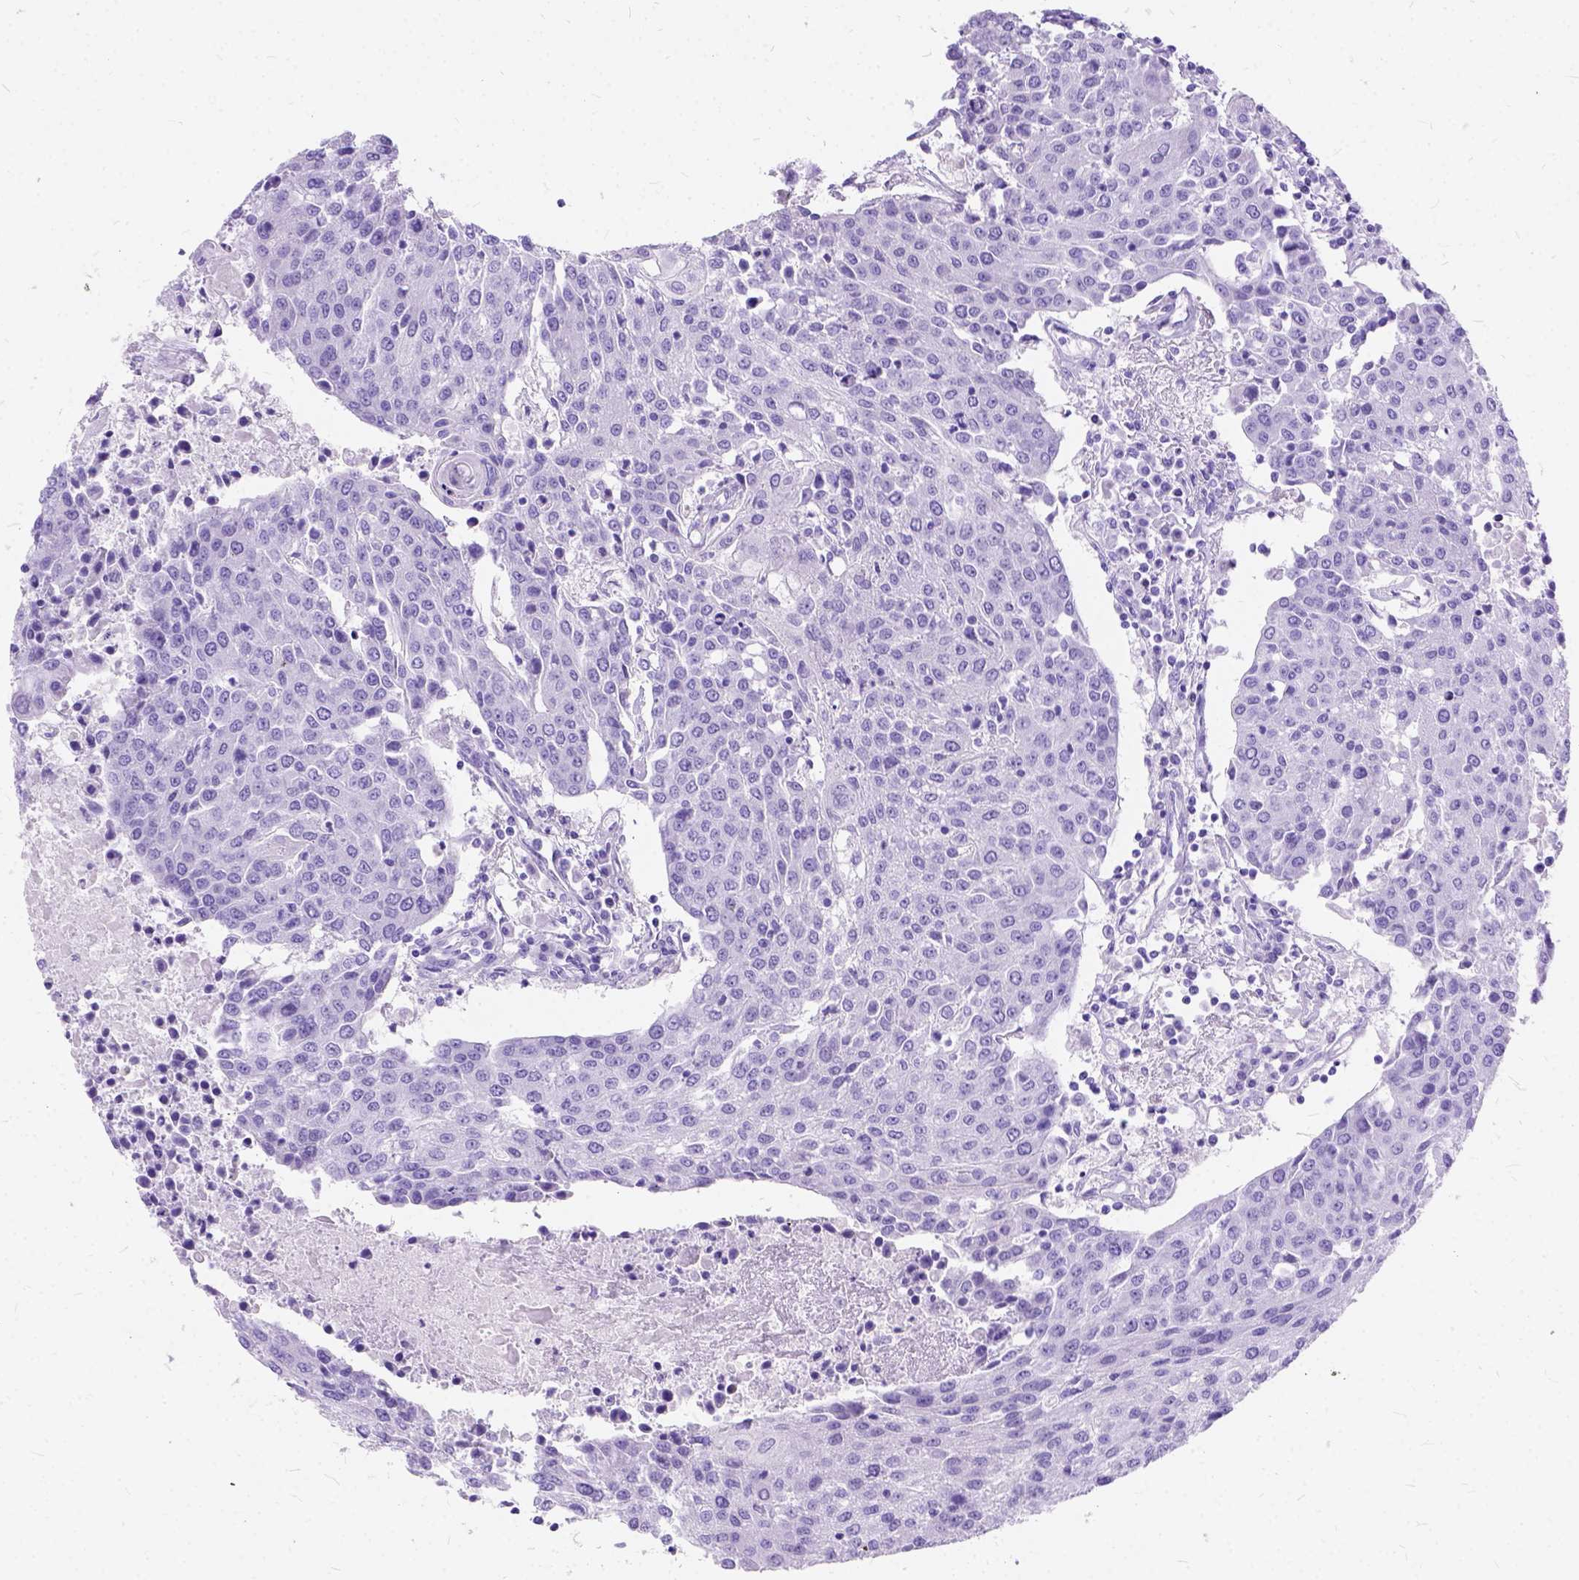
{"staining": {"intensity": "negative", "quantity": "none", "location": "none"}, "tissue": "urothelial cancer", "cell_type": "Tumor cells", "image_type": "cancer", "snomed": [{"axis": "morphology", "description": "Urothelial carcinoma, High grade"}, {"axis": "topography", "description": "Urinary bladder"}], "caption": "Tumor cells are negative for protein expression in human urothelial carcinoma (high-grade).", "gene": "C1QTNF3", "patient": {"sex": "female", "age": 85}}